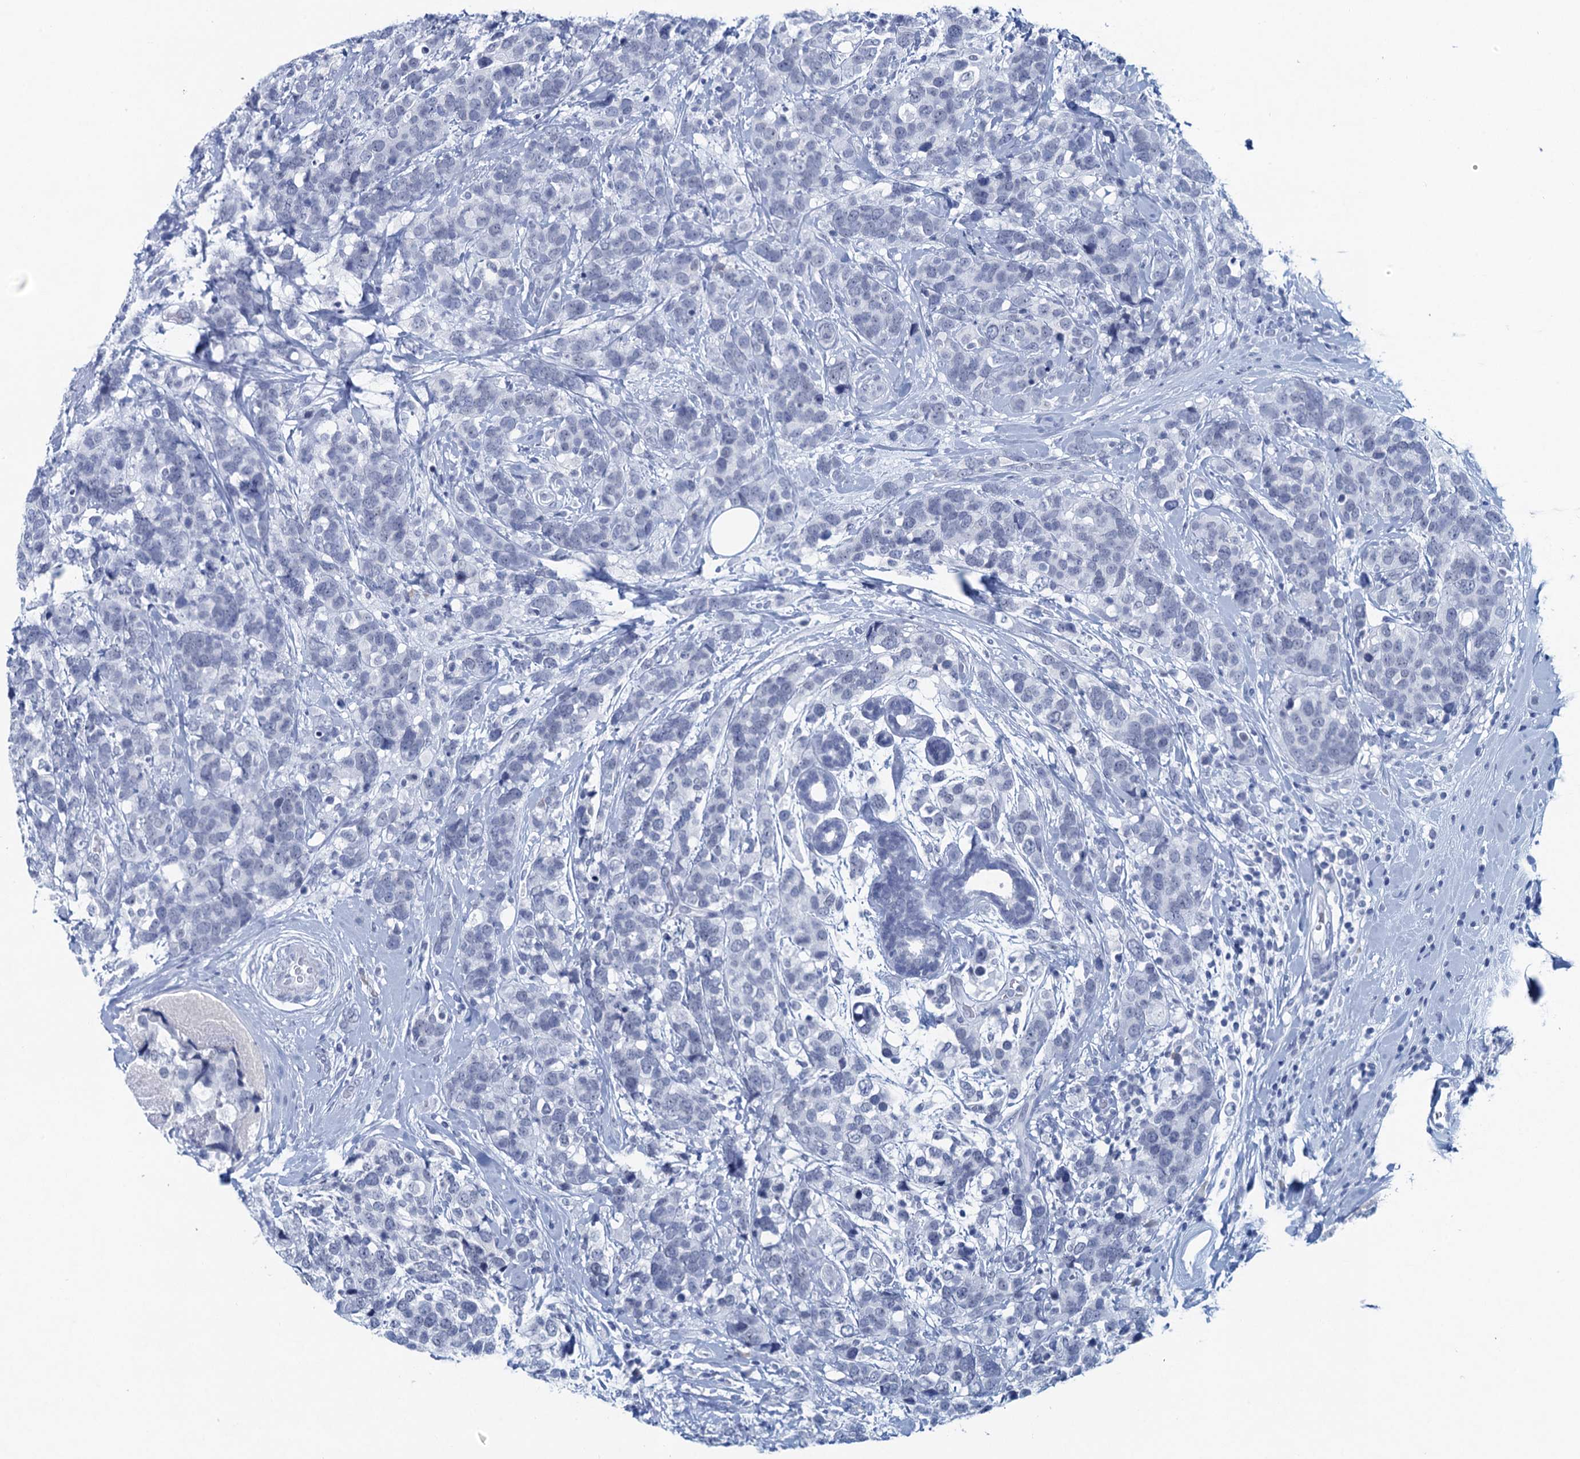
{"staining": {"intensity": "negative", "quantity": "none", "location": "none"}, "tissue": "breast cancer", "cell_type": "Tumor cells", "image_type": "cancer", "snomed": [{"axis": "morphology", "description": "Lobular carcinoma"}, {"axis": "topography", "description": "Breast"}], "caption": "Tumor cells are negative for protein expression in human breast cancer (lobular carcinoma).", "gene": "HAPSTR1", "patient": {"sex": "female", "age": 59}}